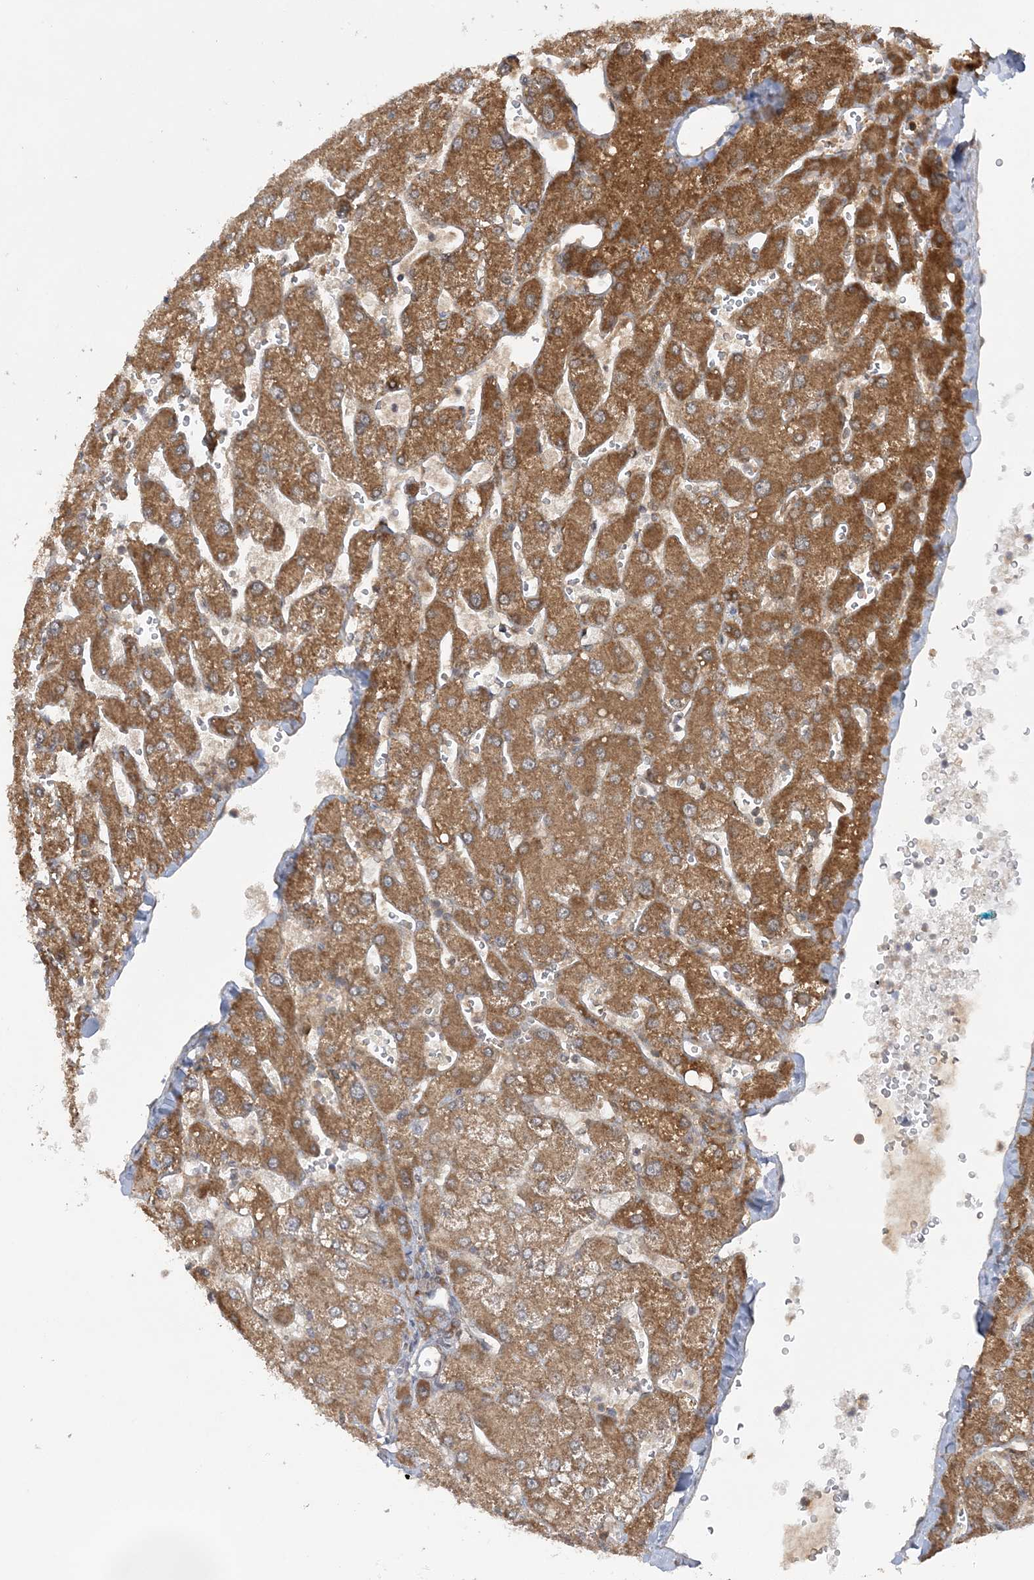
{"staining": {"intensity": "moderate", "quantity": ">75%", "location": "cytoplasmic/membranous"}, "tissue": "liver", "cell_type": "Cholangiocytes", "image_type": "normal", "snomed": [{"axis": "morphology", "description": "Normal tissue, NOS"}, {"axis": "topography", "description": "Liver"}], "caption": "Benign liver was stained to show a protein in brown. There is medium levels of moderate cytoplasmic/membranous expression in about >75% of cholangiocytes. (brown staining indicates protein expression, while blue staining denotes nuclei).", "gene": "MMADHC", "patient": {"sex": "male", "age": 55}}